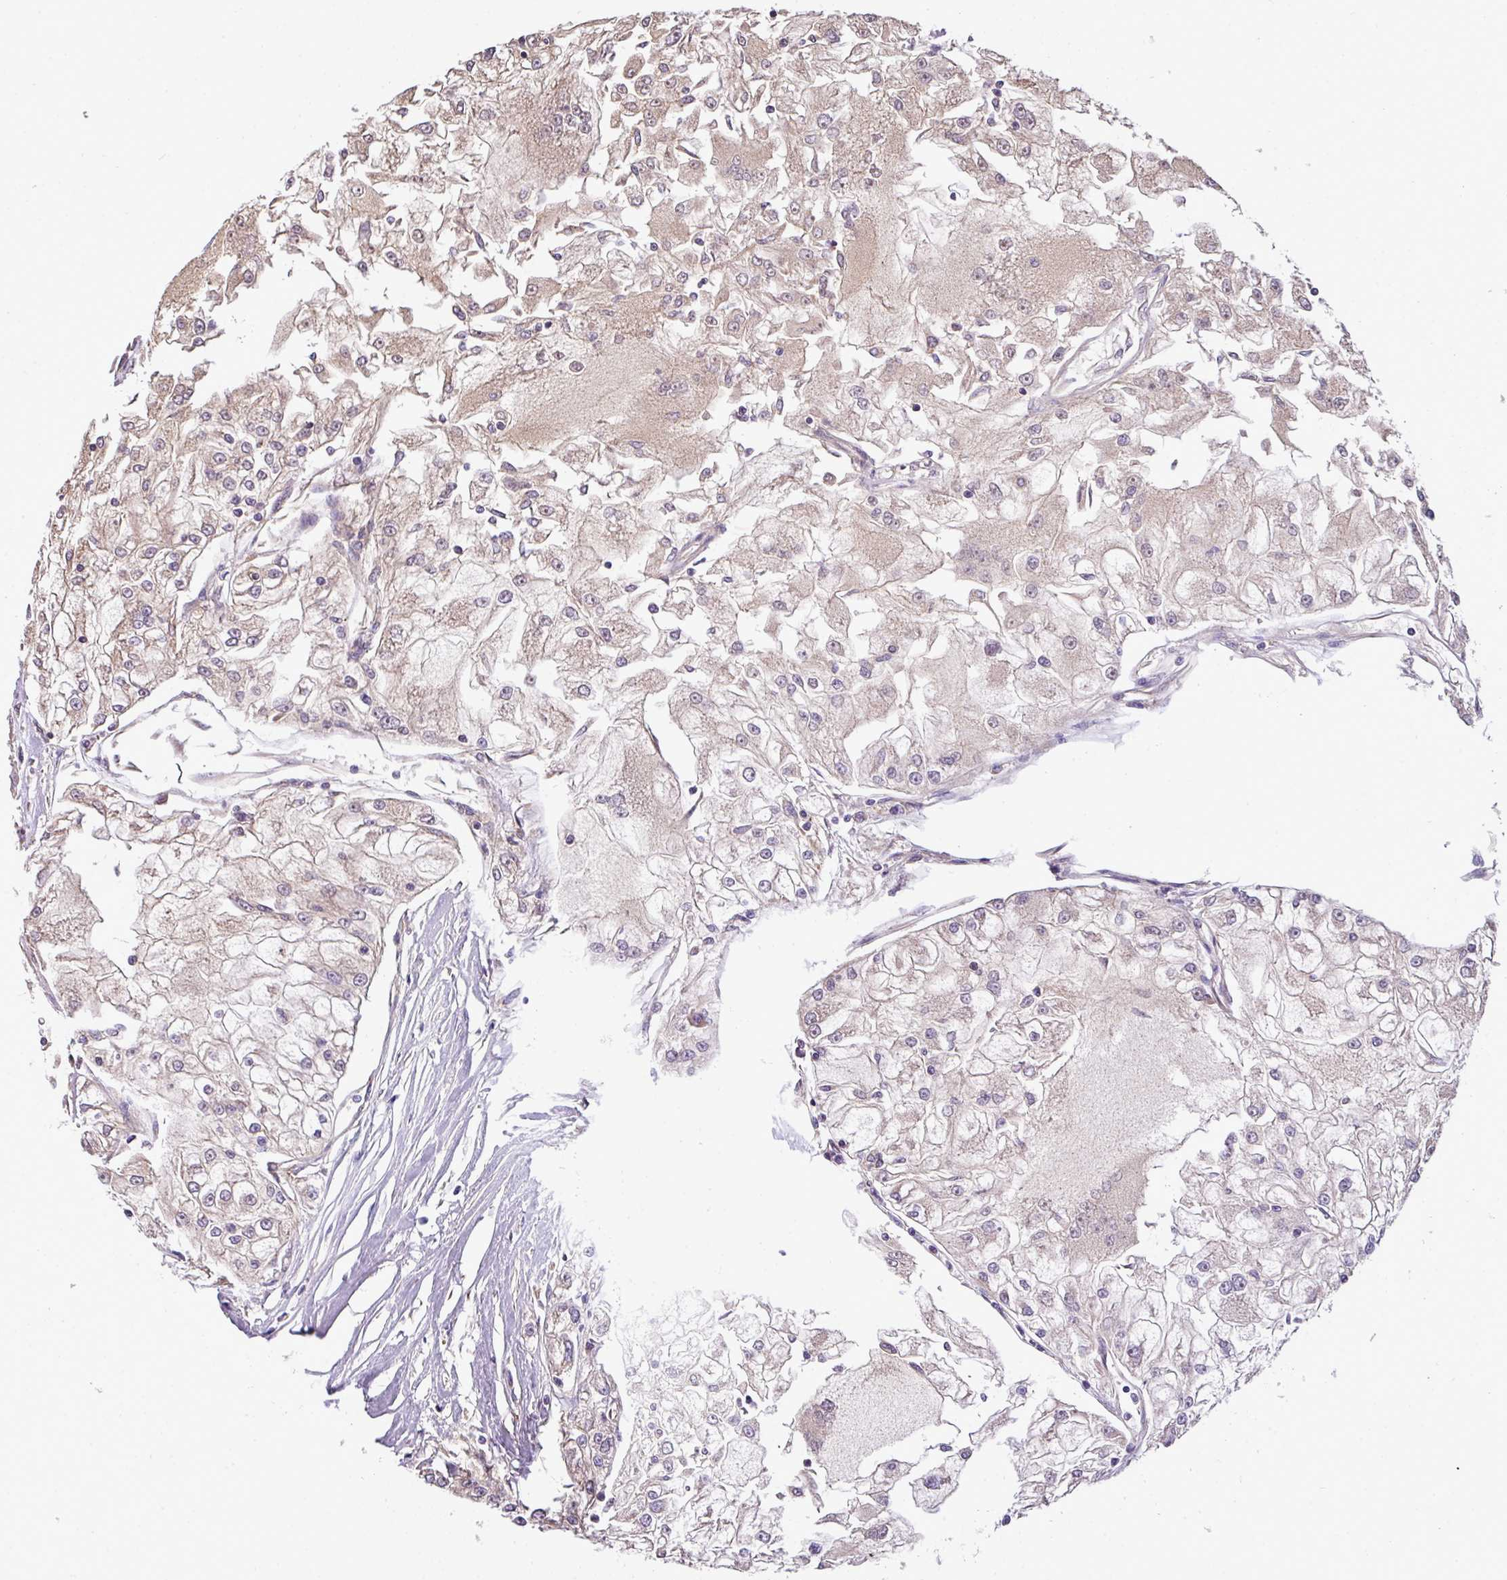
{"staining": {"intensity": "weak", "quantity": ">75%", "location": "cytoplasmic/membranous"}, "tissue": "renal cancer", "cell_type": "Tumor cells", "image_type": "cancer", "snomed": [{"axis": "morphology", "description": "Adenocarcinoma, NOS"}, {"axis": "topography", "description": "Kidney"}], "caption": "The image displays immunohistochemical staining of renal cancer (adenocarcinoma). There is weak cytoplasmic/membranous positivity is identified in about >75% of tumor cells.", "gene": "ANXA2R", "patient": {"sex": "female", "age": 72}}